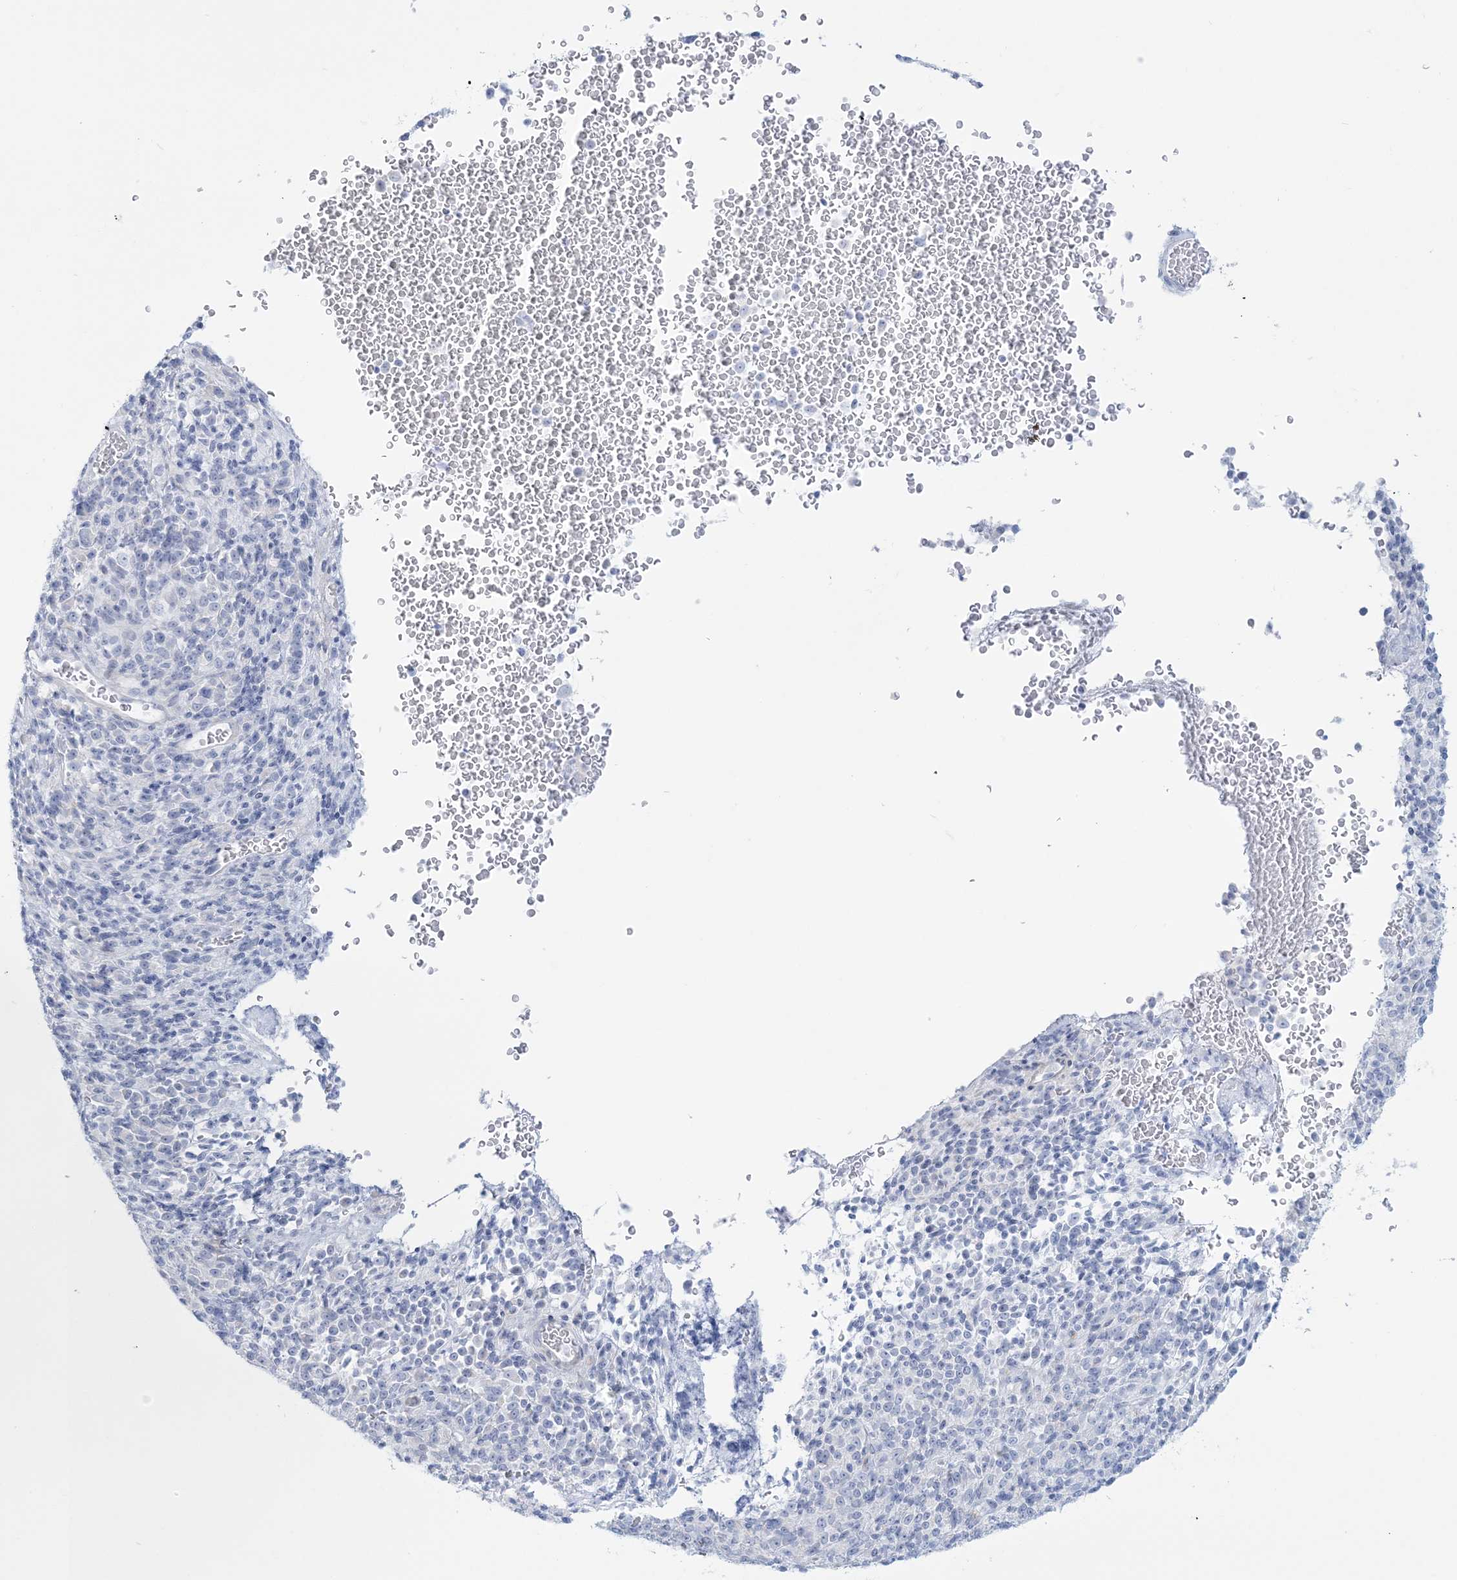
{"staining": {"intensity": "negative", "quantity": "none", "location": "none"}, "tissue": "melanoma", "cell_type": "Tumor cells", "image_type": "cancer", "snomed": [{"axis": "morphology", "description": "Malignant melanoma, Metastatic site"}, {"axis": "topography", "description": "Brain"}], "caption": "The IHC photomicrograph has no significant staining in tumor cells of melanoma tissue. The staining was performed using DAB to visualize the protein expression in brown, while the nuclei were stained in blue with hematoxylin (Magnification: 20x).", "gene": "ADGB", "patient": {"sex": "female", "age": 56}}